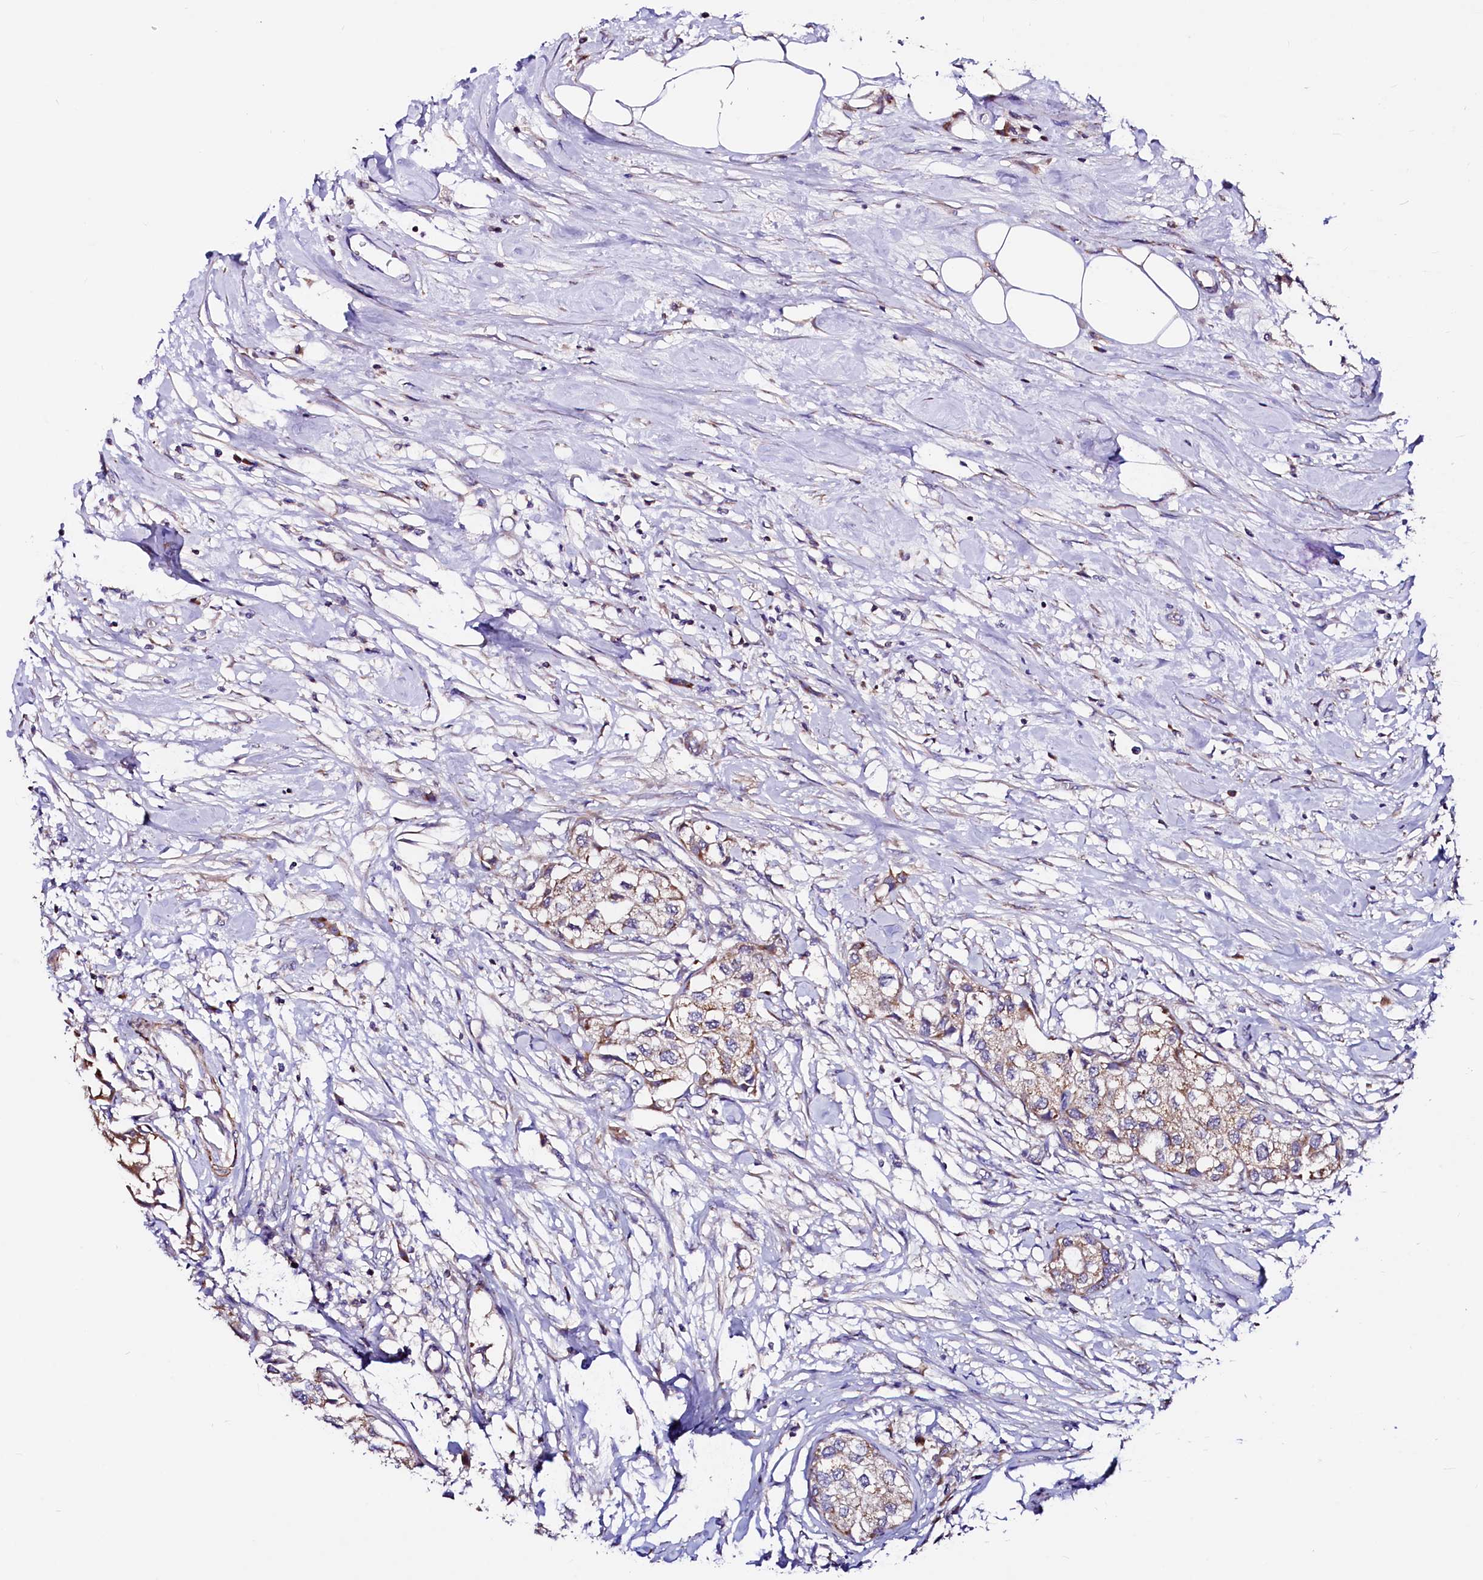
{"staining": {"intensity": "weak", "quantity": ">75%", "location": "cytoplasmic/membranous"}, "tissue": "urothelial cancer", "cell_type": "Tumor cells", "image_type": "cancer", "snomed": [{"axis": "morphology", "description": "Urothelial carcinoma, High grade"}, {"axis": "topography", "description": "Urinary bladder"}], "caption": "Weak cytoplasmic/membranous staining for a protein is appreciated in approximately >75% of tumor cells of urothelial carcinoma (high-grade) using IHC.", "gene": "CIAO3", "patient": {"sex": "male", "age": 64}}